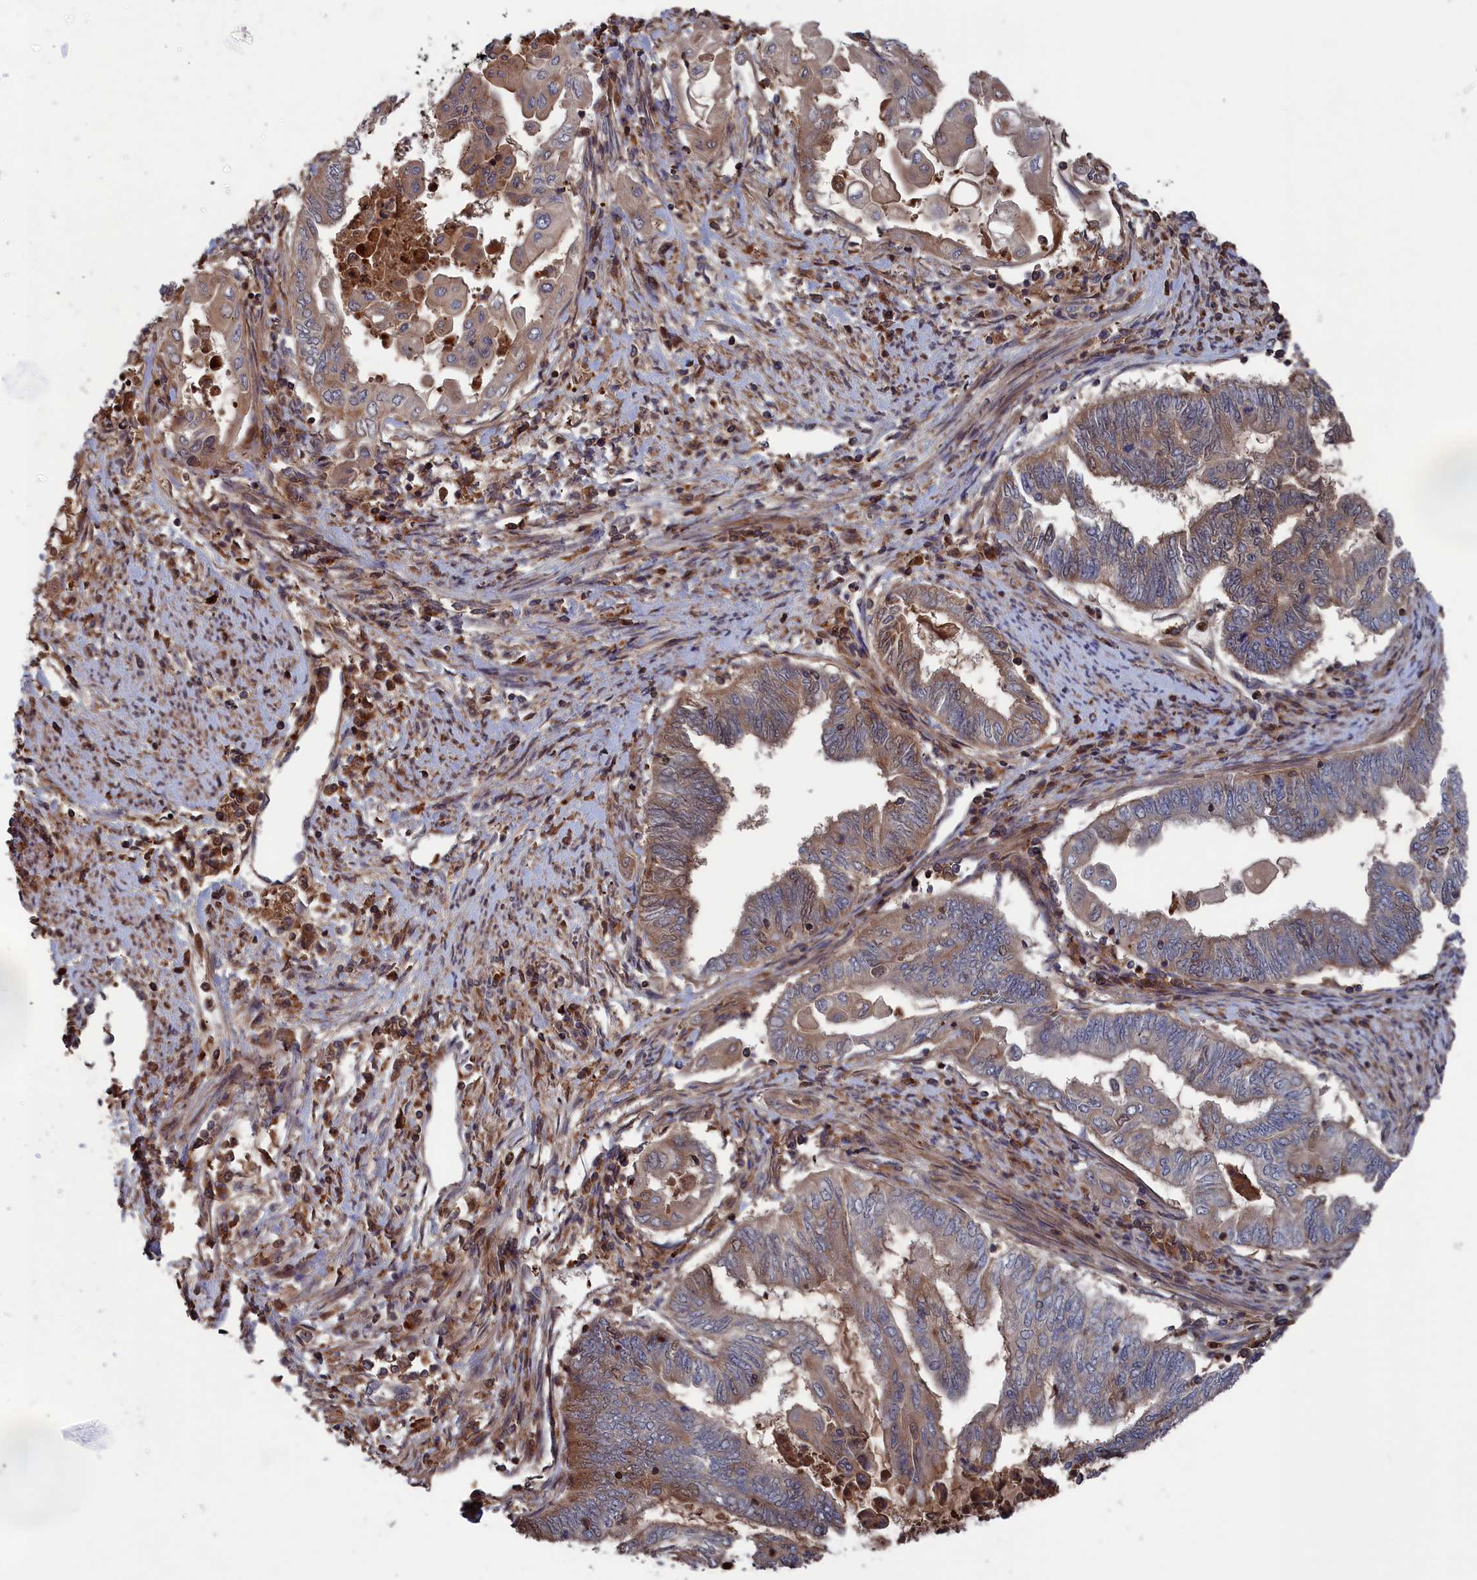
{"staining": {"intensity": "weak", "quantity": "<25%", "location": "cytoplasmic/membranous"}, "tissue": "endometrial cancer", "cell_type": "Tumor cells", "image_type": "cancer", "snomed": [{"axis": "morphology", "description": "Adenocarcinoma, NOS"}, {"axis": "topography", "description": "Uterus"}, {"axis": "topography", "description": "Endometrium"}], "caption": "The photomicrograph displays no staining of tumor cells in adenocarcinoma (endometrial). (DAB (3,3'-diaminobenzidine) immunohistochemistry (IHC) visualized using brightfield microscopy, high magnification).", "gene": "PLA2G15", "patient": {"sex": "female", "age": 70}}